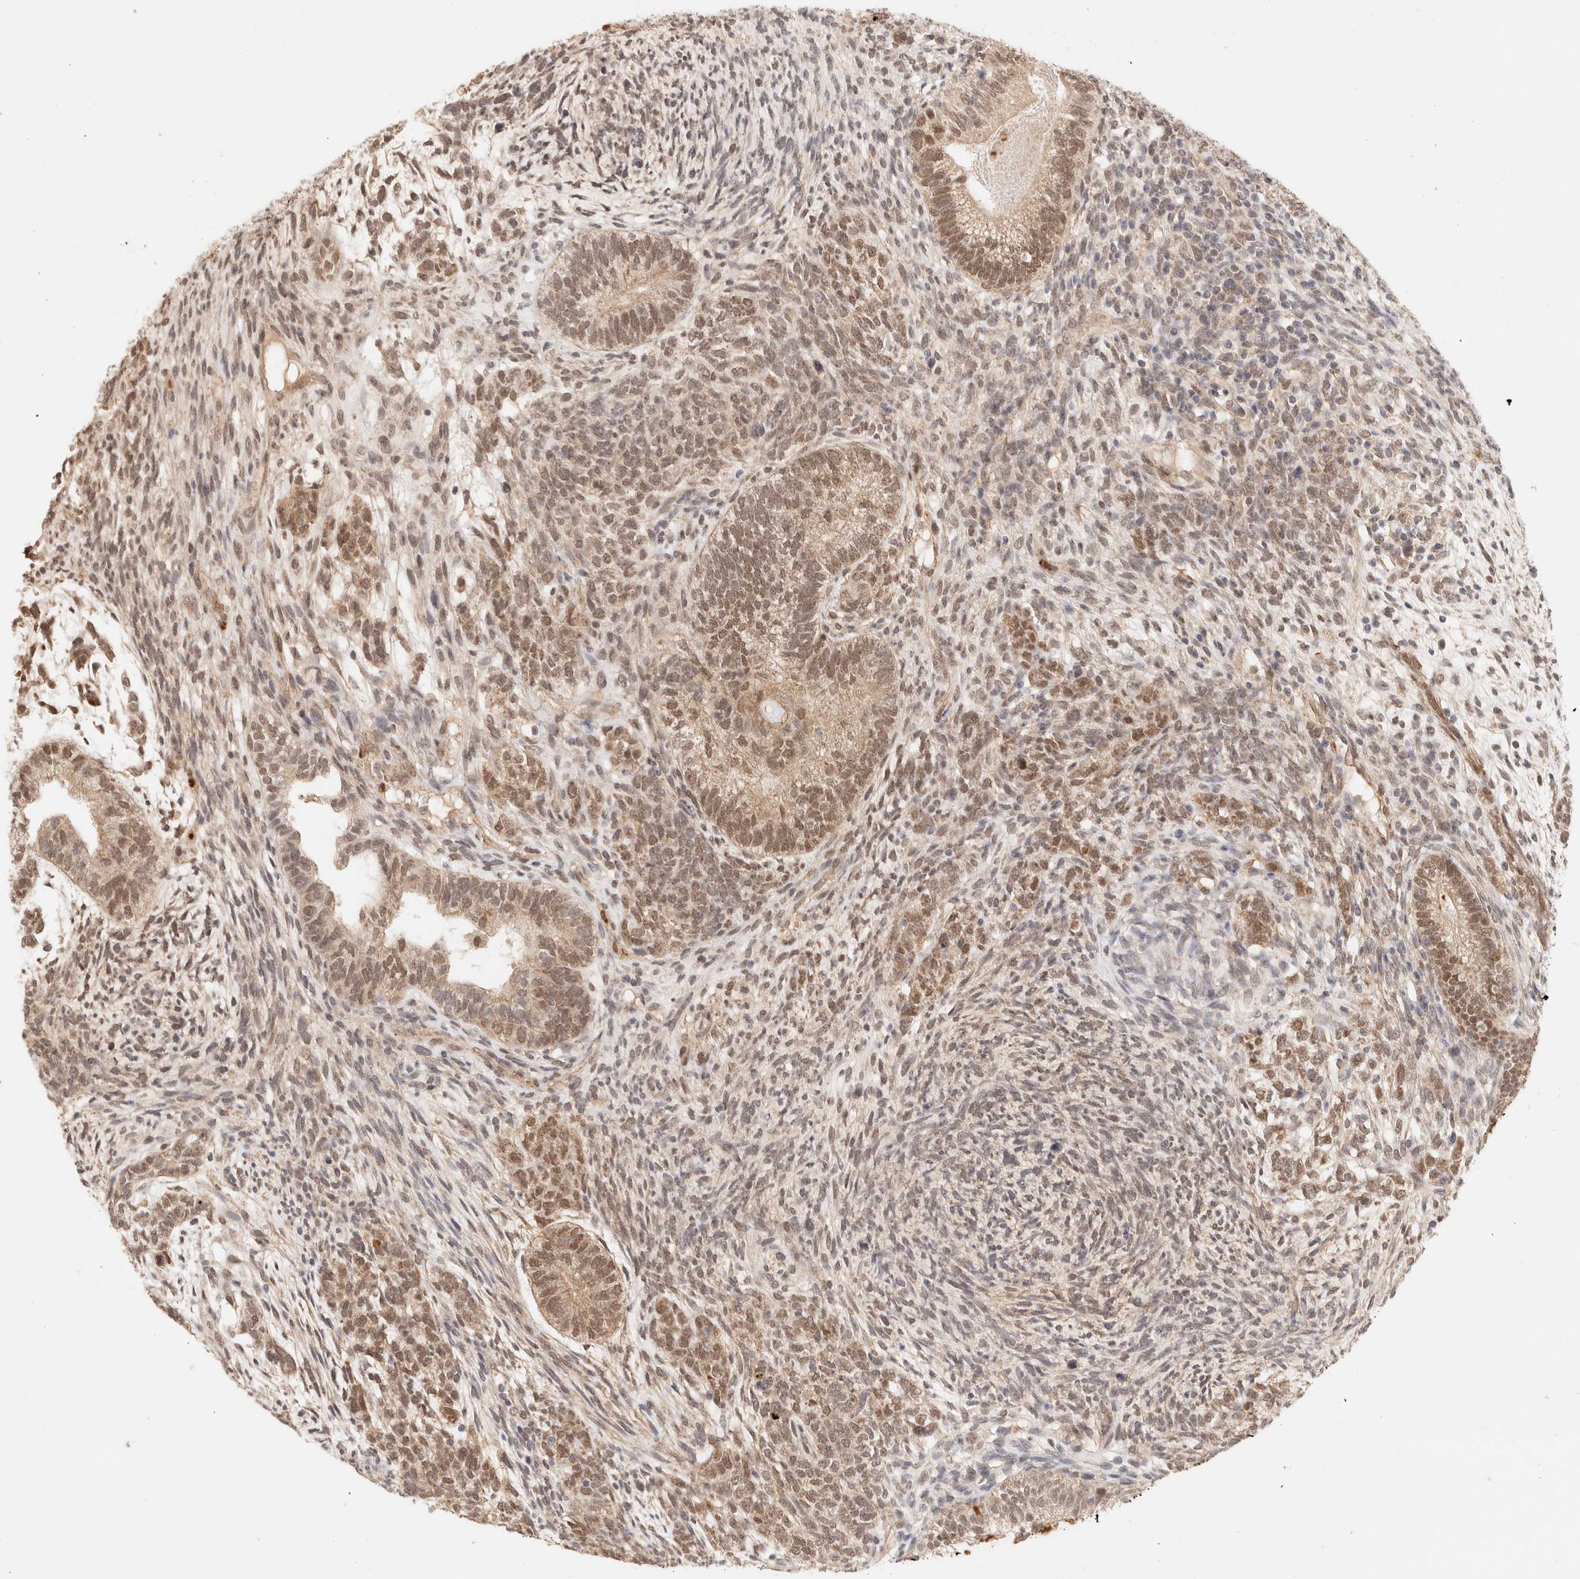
{"staining": {"intensity": "strong", "quantity": "25%-75%", "location": "nuclear"}, "tissue": "testis cancer", "cell_type": "Tumor cells", "image_type": "cancer", "snomed": [{"axis": "morphology", "description": "Seminoma, NOS"}, {"axis": "morphology", "description": "Carcinoma, Embryonal, NOS"}, {"axis": "topography", "description": "Testis"}], "caption": "Immunohistochemistry of embryonal carcinoma (testis) displays high levels of strong nuclear expression in approximately 25%-75% of tumor cells.", "gene": "BRPF3", "patient": {"sex": "male", "age": 28}}